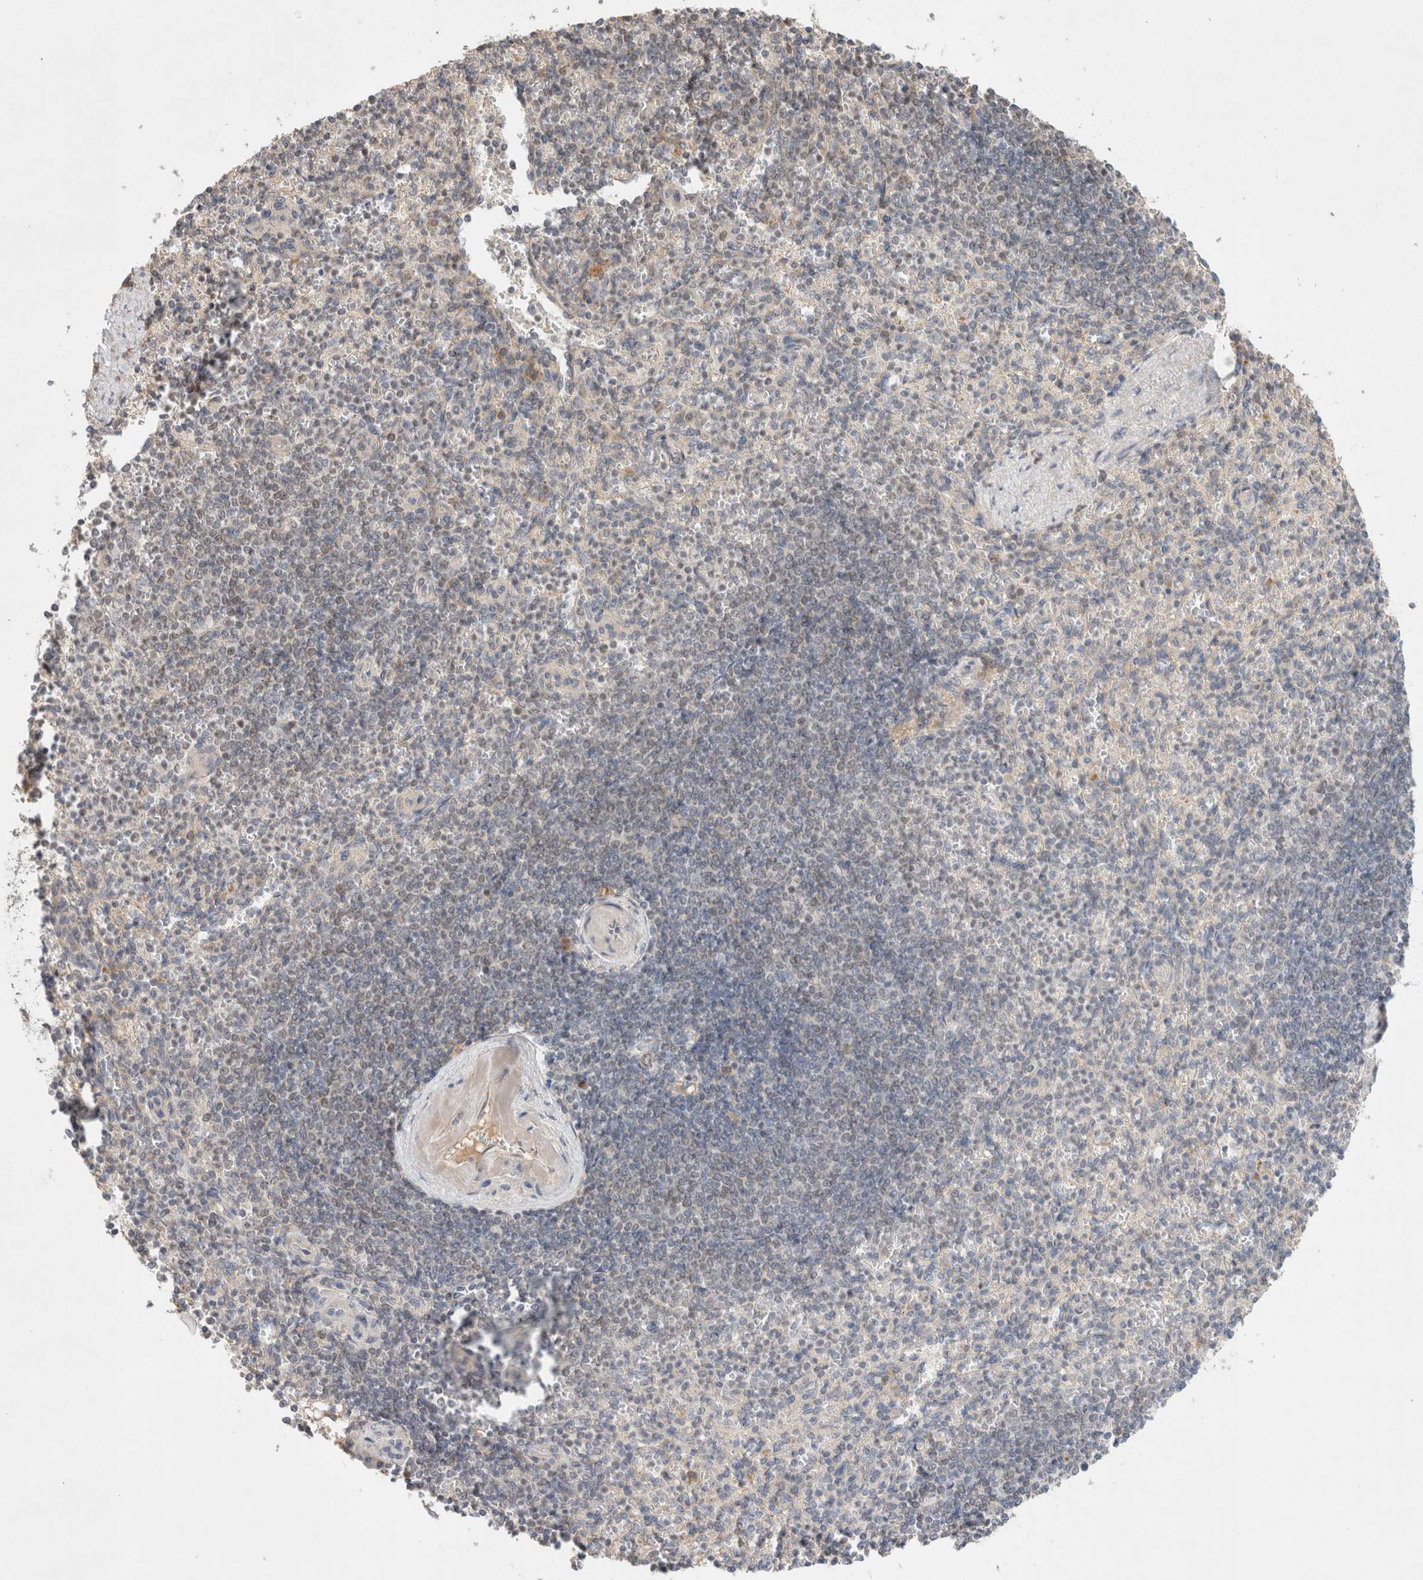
{"staining": {"intensity": "weak", "quantity": "<25%", "location": "cytoplasmic/membranous"}, "tissue": "spleen", "cell_type": "Cells in red pulp", "image_type": "normal", "snomed": [{"axis": "morphology", "description": "Normal tissue, NOS"}, {"axis": "topography", "description": "Spleen"}], "caption": "Immunohistochemical staining of benign human spleen reveals no significant expression in cells in red pulp.", "gene": "SYDE2", "patient": {"sex": "female", "age": 74}}